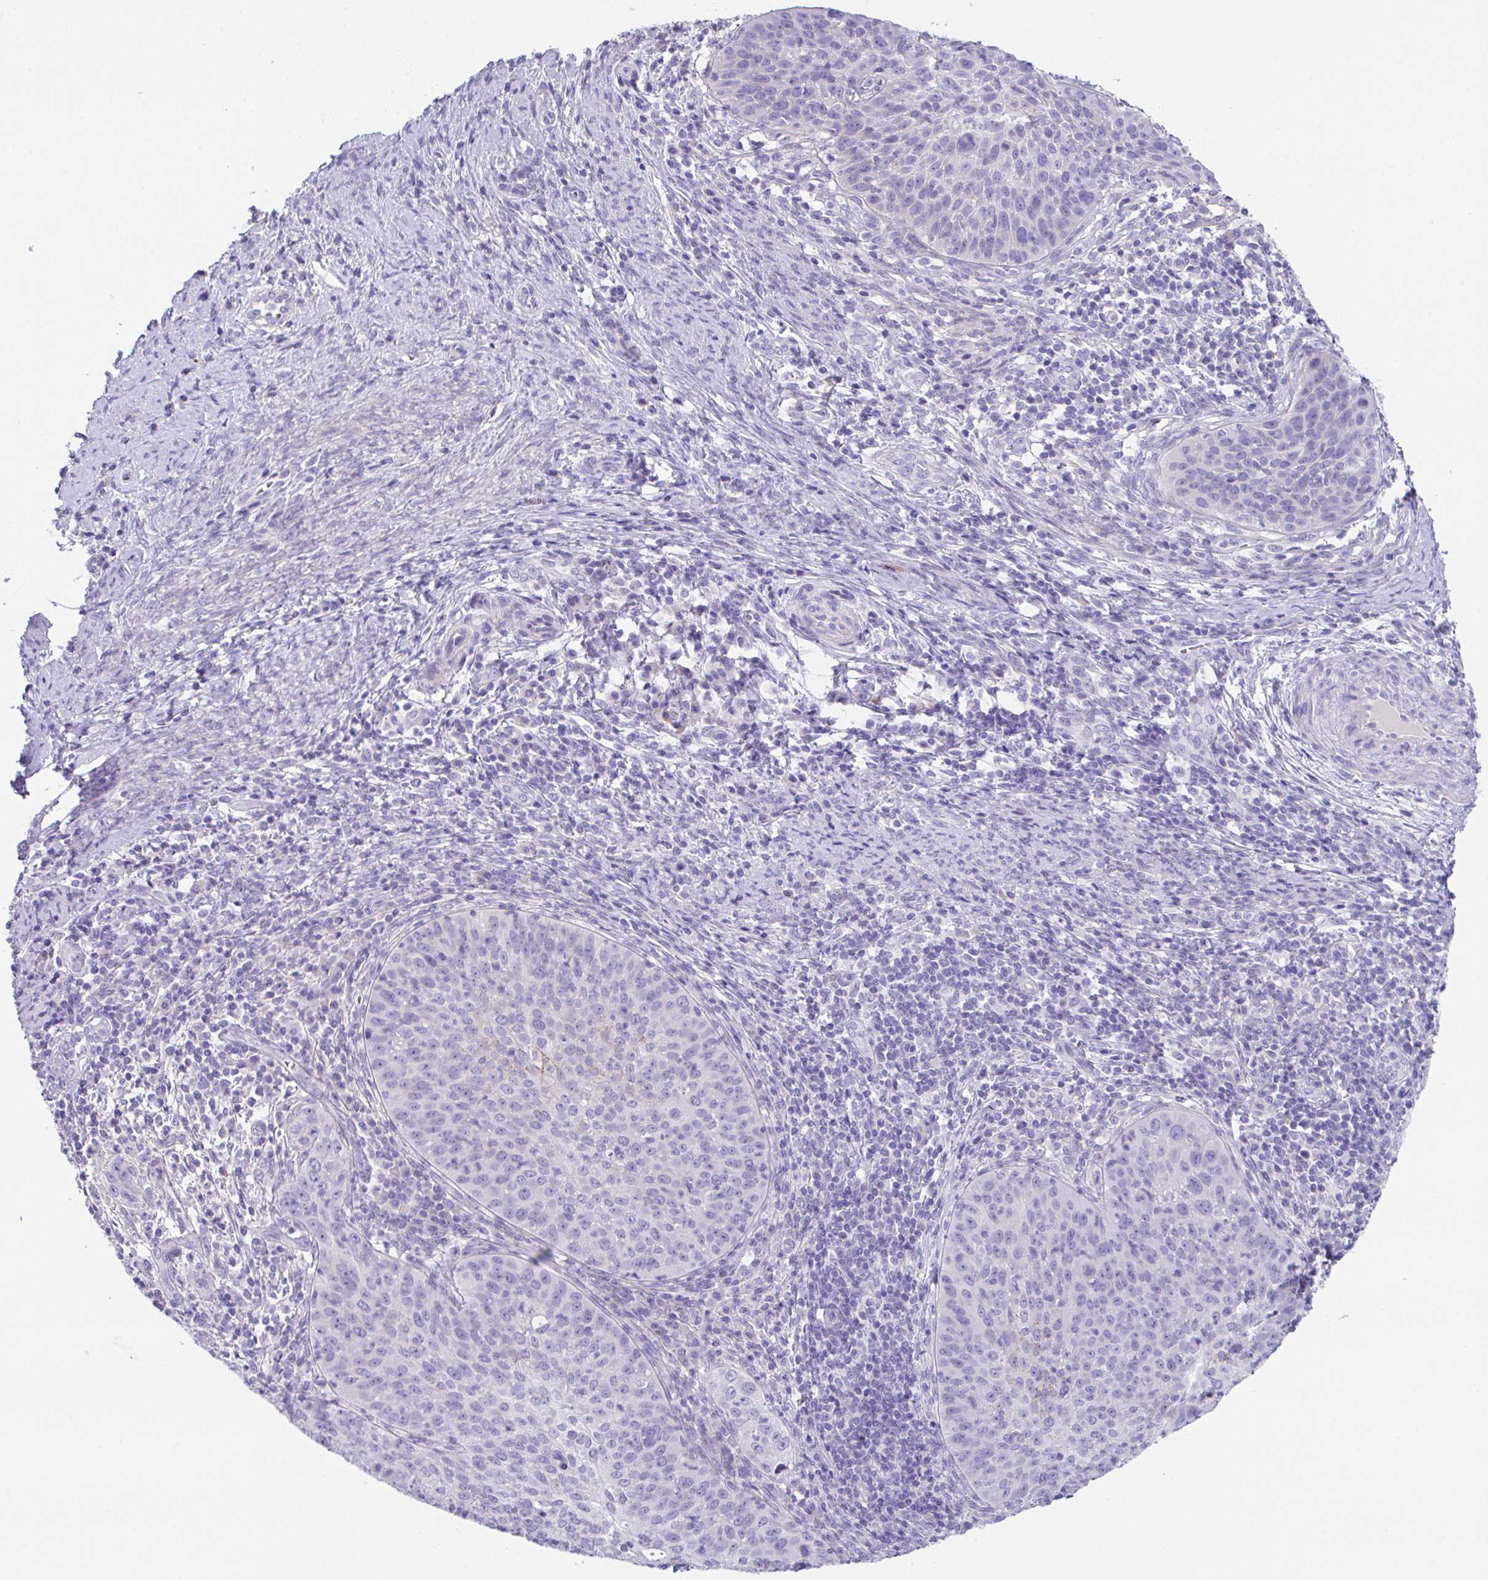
{"staining": {"intensity": "negative", "quantity": "none", "location": "none"}, "tissue": "cervical cancer", "cell_type": "Tumor cells", "image_type": "cancer", "snomed": [{"axis": "morphology", "description": "Squamous cell carcinoma, NOS"}, {"axis": "topography", "description": "Cervix"}], "caption": "This is an immunohistochemistry (IHC) histopathology image of human cervical cancer (squamous cell carcinoma). There is no expression in tumor cells.", "gene": "SLC16A6", "patient": {"sex": "female", "age": 30}}